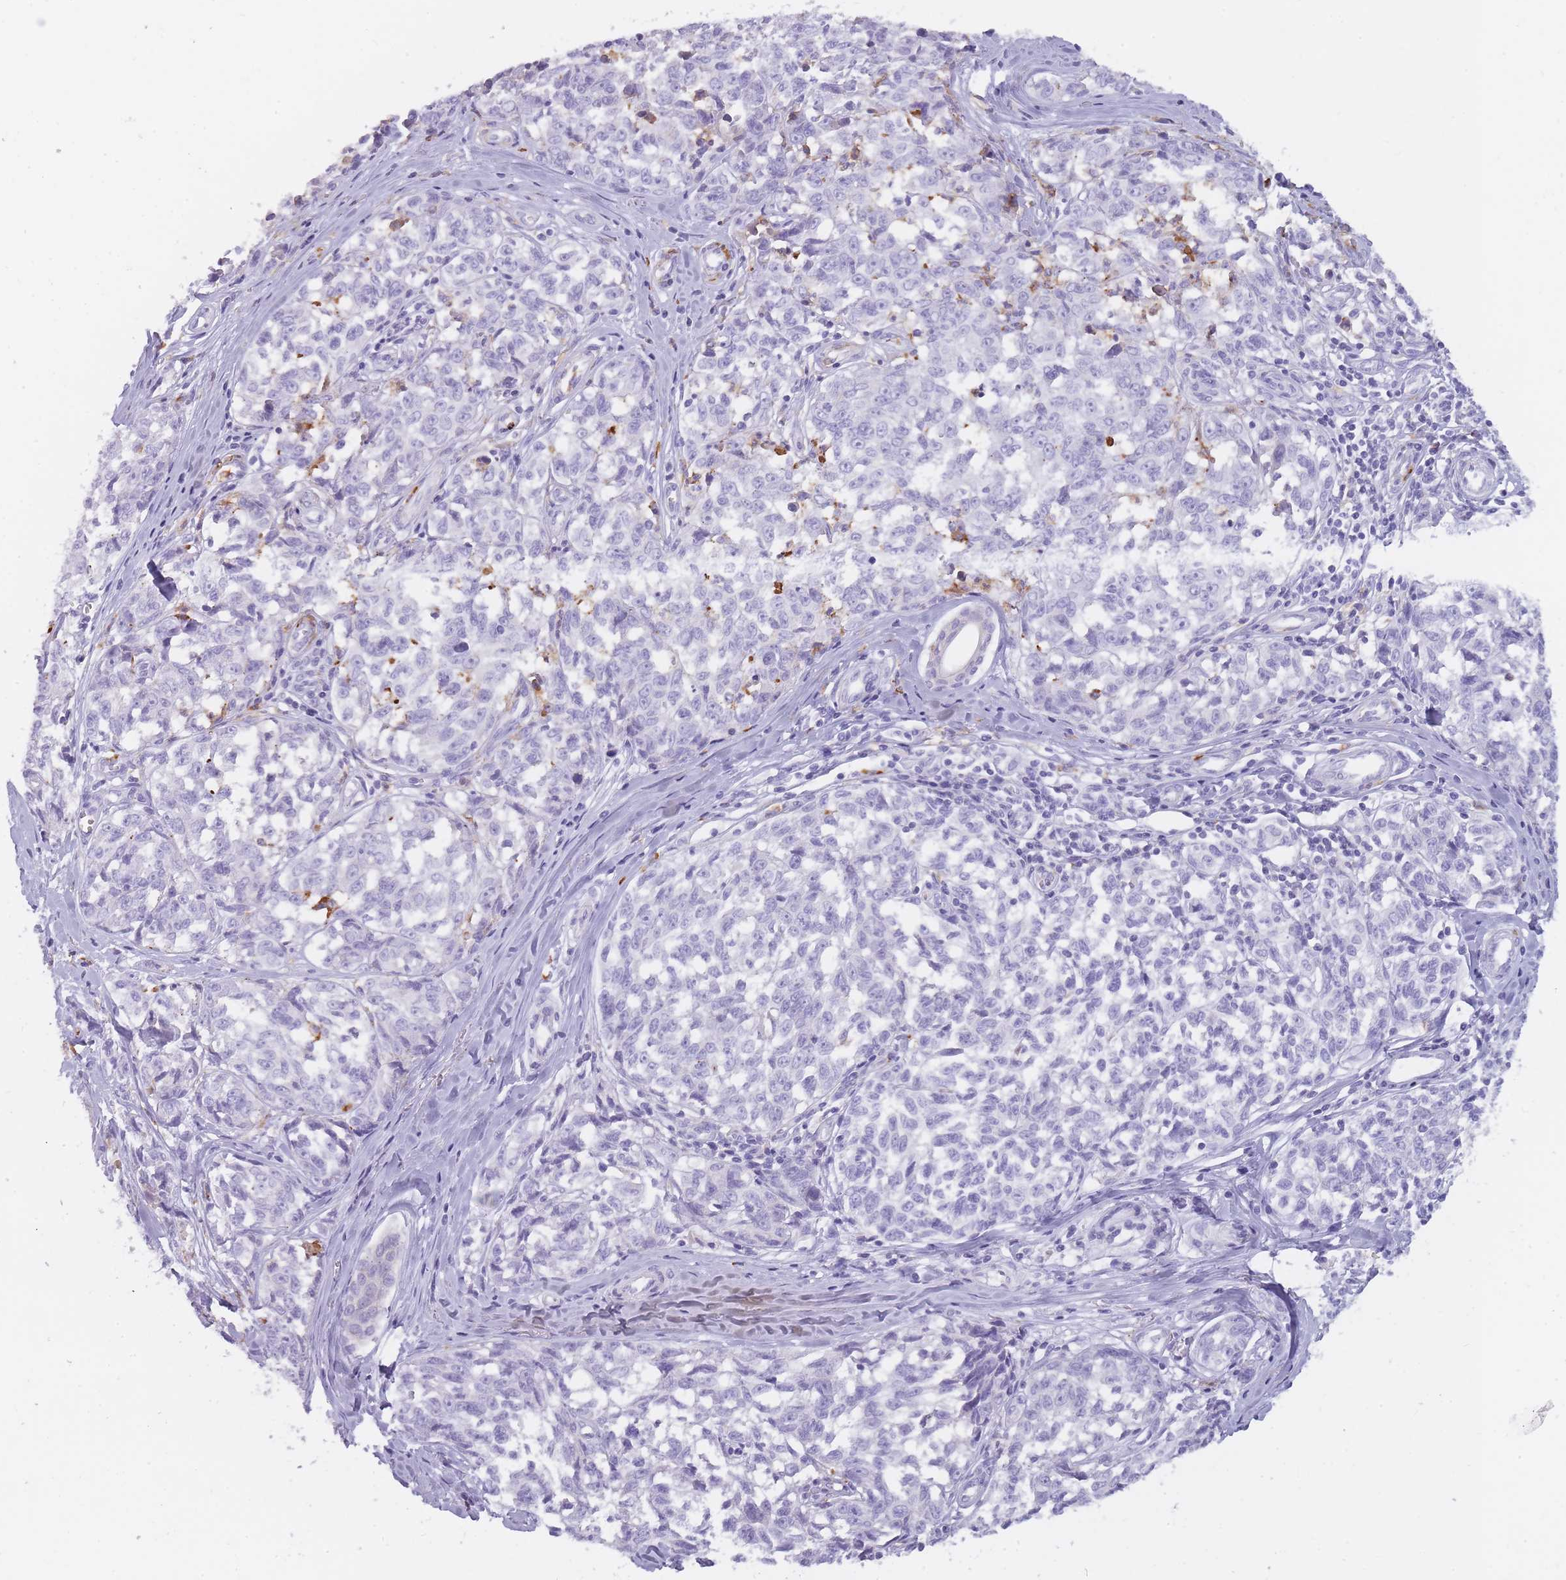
{"staining": {"intensity": "negative", "quantity": "none", "location": "none"}, "tissue": "melanoma", "cell_type": "Tumor cells", "image_type": "cancer", "snomed": [{"axis": "morphology", "description": "Normal tissue, NOS"}, {"axis": "morphology", "description": "Malignant melanoma, NOS"}, {"axis": "topography", "description": "Skin"}], "caption": "IHC image of neoplastic tissue: melanoma stained with DAB displays no significant protein positivity in tumor cells.", "gene": "CR1L", "patient": {"sex": "female", "age": 64}}